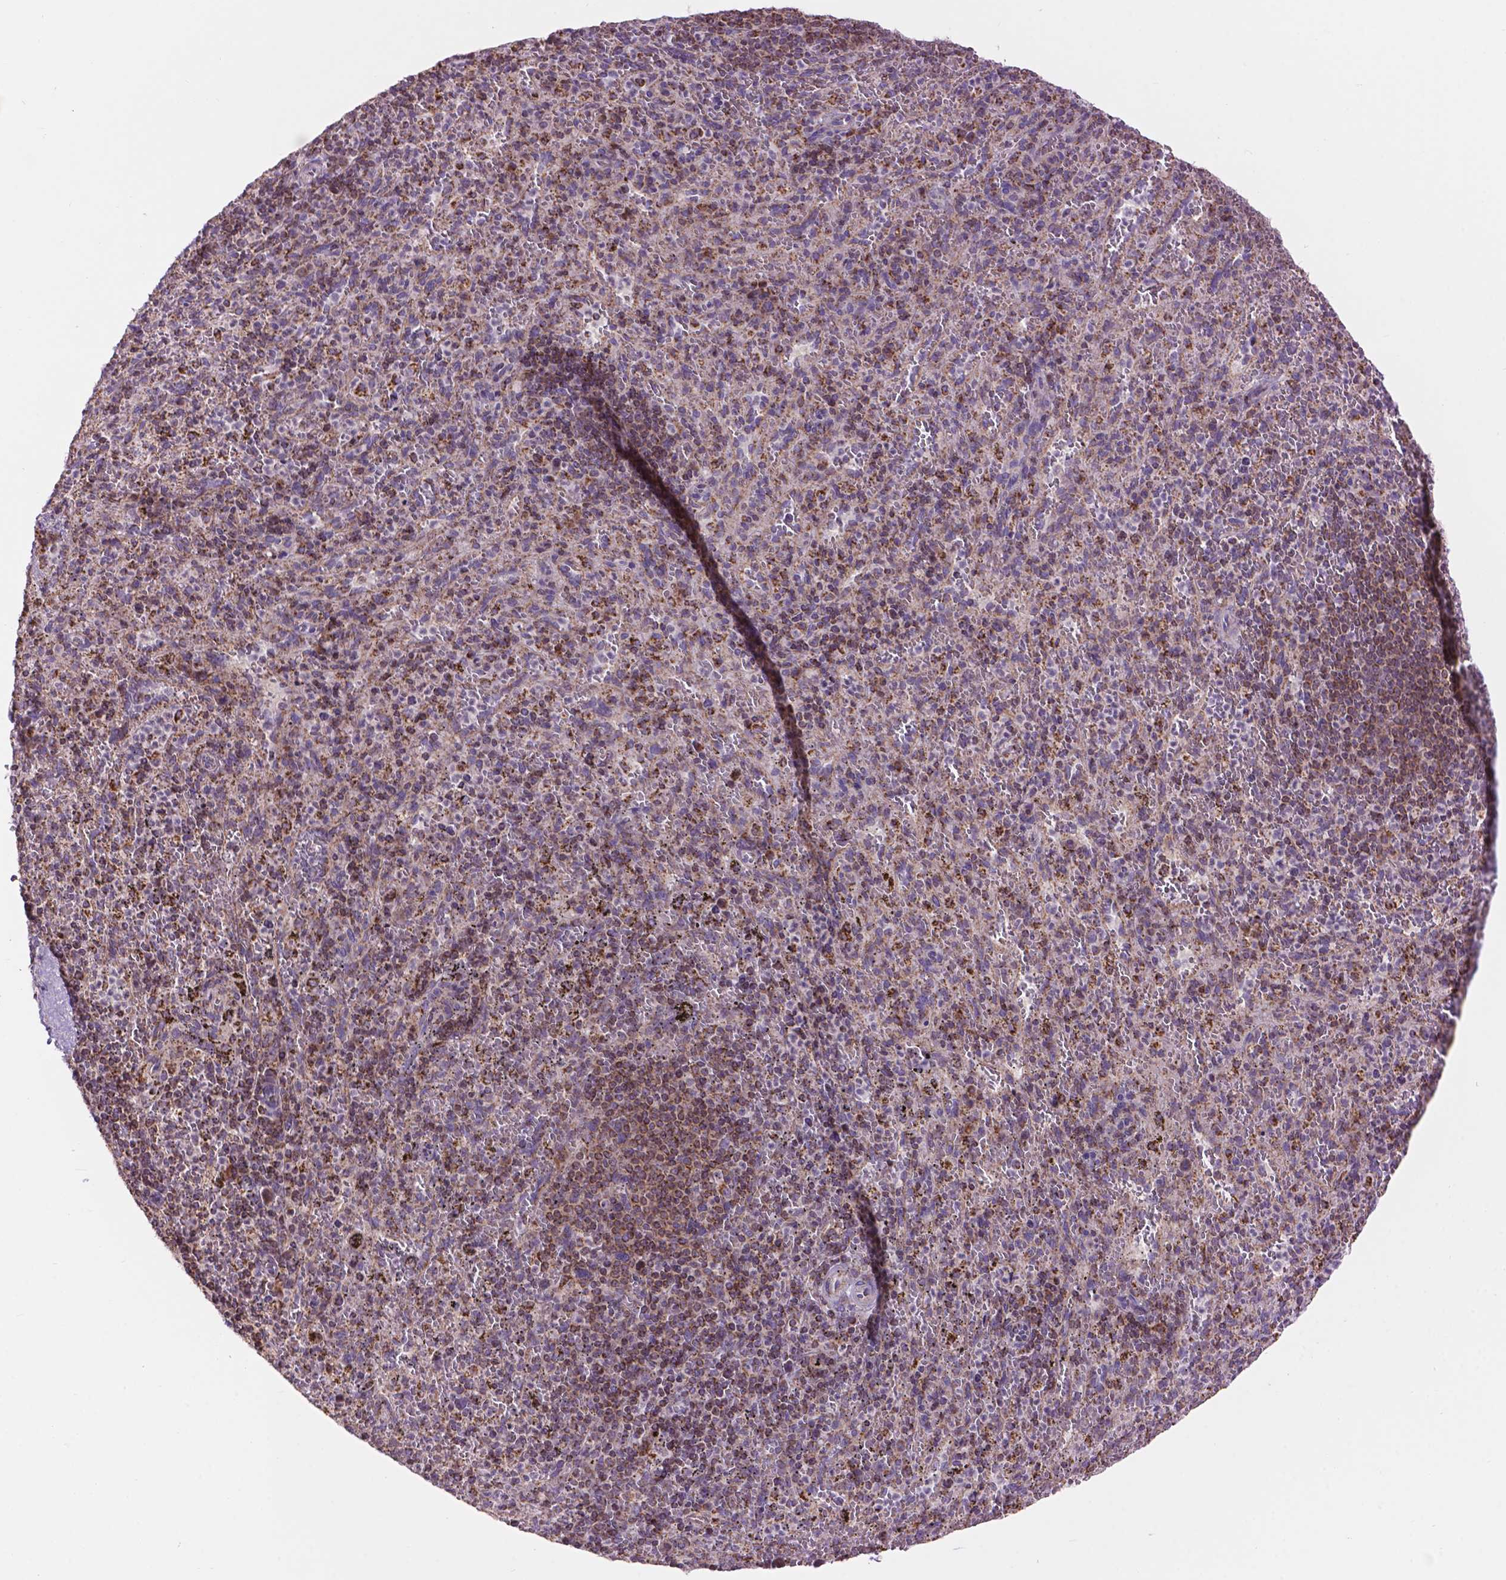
{"staining": {"intensity": "moderate", "quantity": "<25%", "location": "cytoplasmic/membranous"}, "tissue": "spleen", "cell_type": "Cells in red pulp", "image_type": "normal", "snomed": [{"axis": "morphology", "description": "Normal tissue, NOS"}, {"axis": "topography", "description": "Spleen"}], "caption": "Spleen stained with DAB IHC displays low levels of moderate cytoplasmic/membranous staining in about <25% of cells in red pulp.", "gene": "PYCR3", "patient": {"sex": "male", "age": 57}}